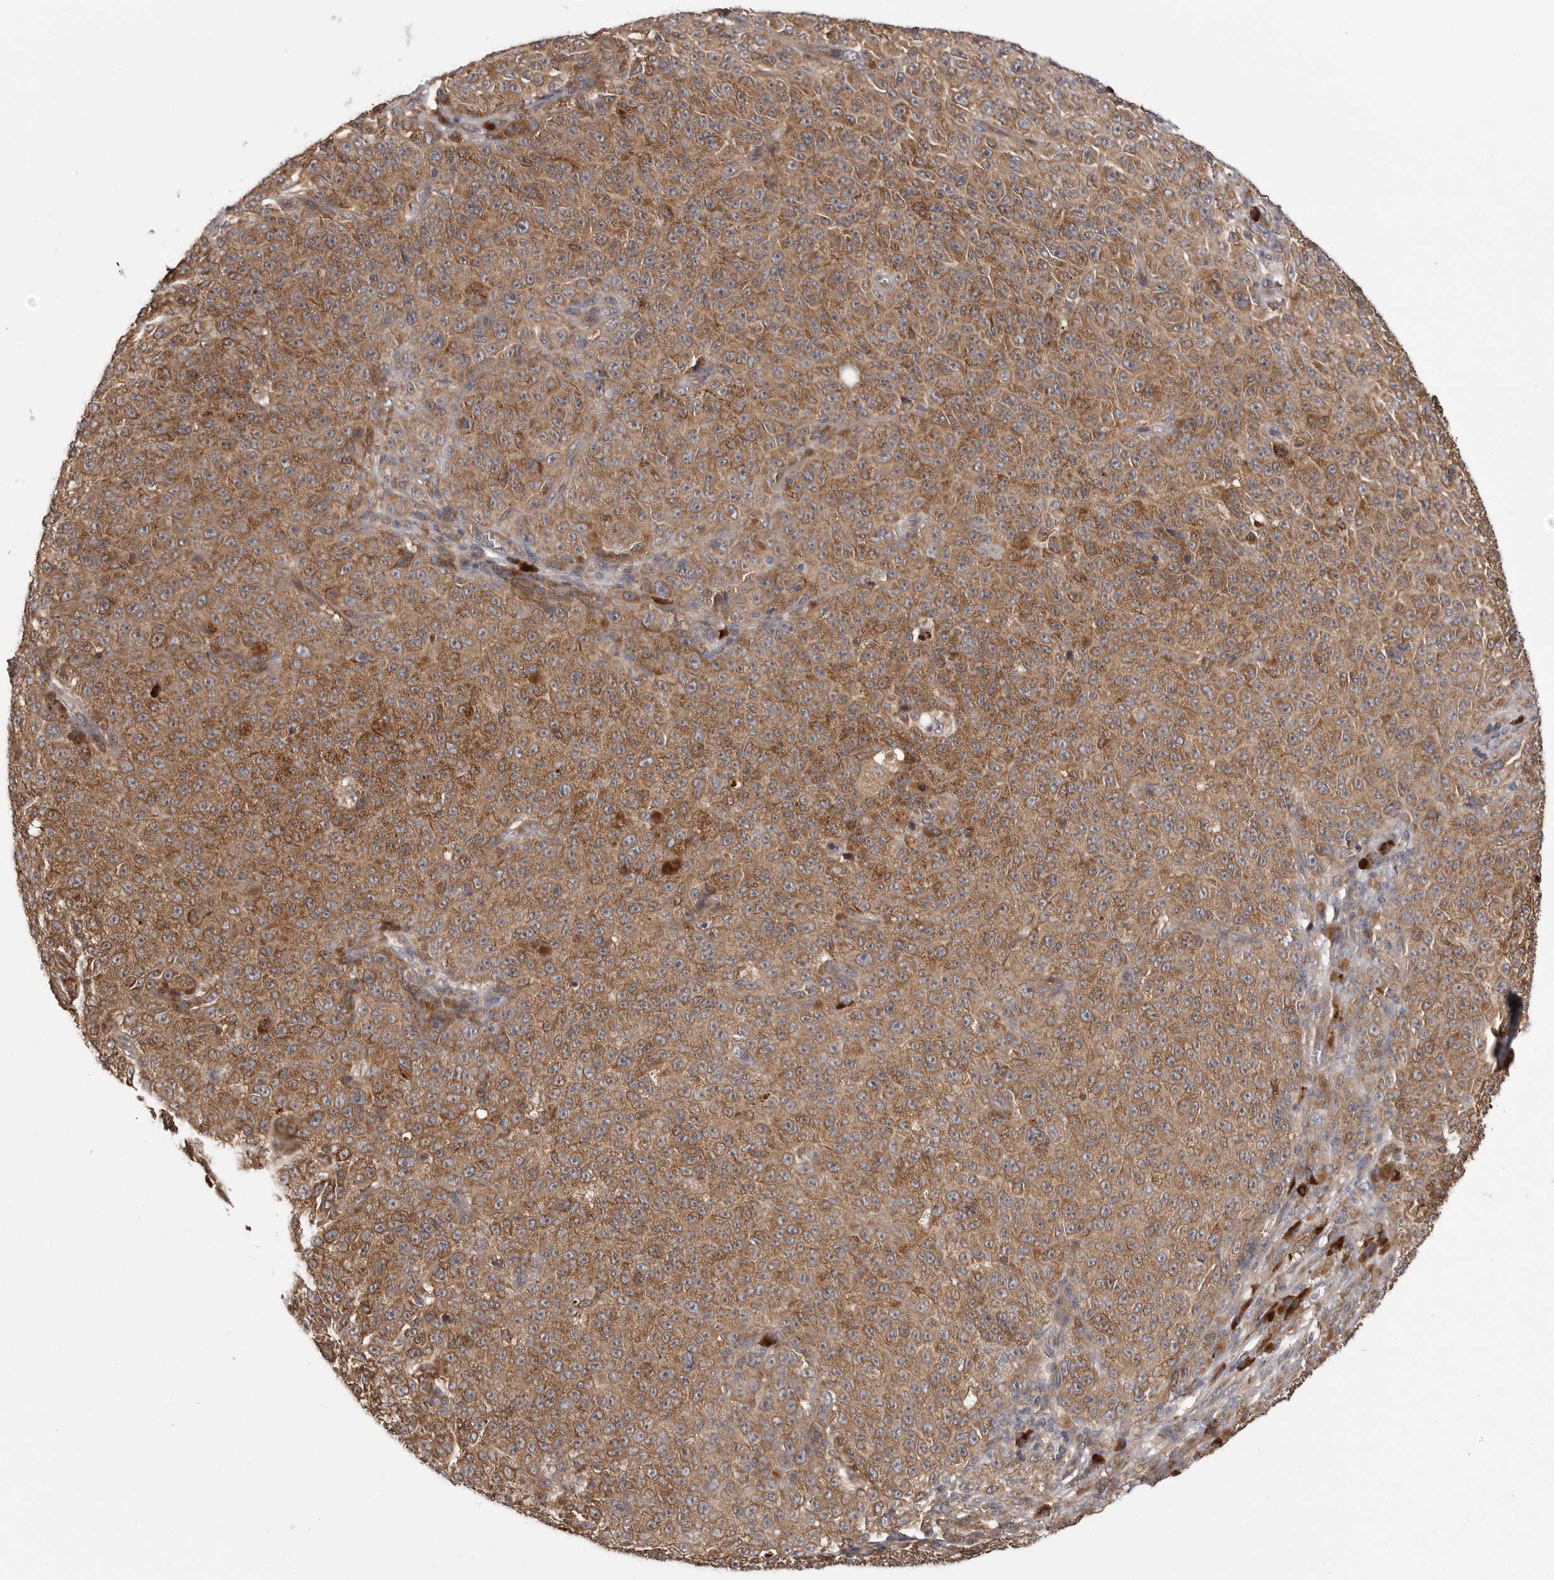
{"staining": {"intensity": "moderate", "quantity": ">75%", "location": "cytoplasmic/membranous"}, "tissue": "melanoma", "cell_type": "Tumor cells", "image_type": "cancer", "snomed": [{"axis": "morphology", "description": "Malignant melanoma, NOS"}, {"axis": "topography", "description": "Skin"}], "caption": "Protein staining by immunohistochemistry displays moderate cytoplasmic/membranous staining in approximately >75% of tumor cells in malignant melanoma.", "gene": "OXR1", "patient": {"sex": "female", "age": 82}}